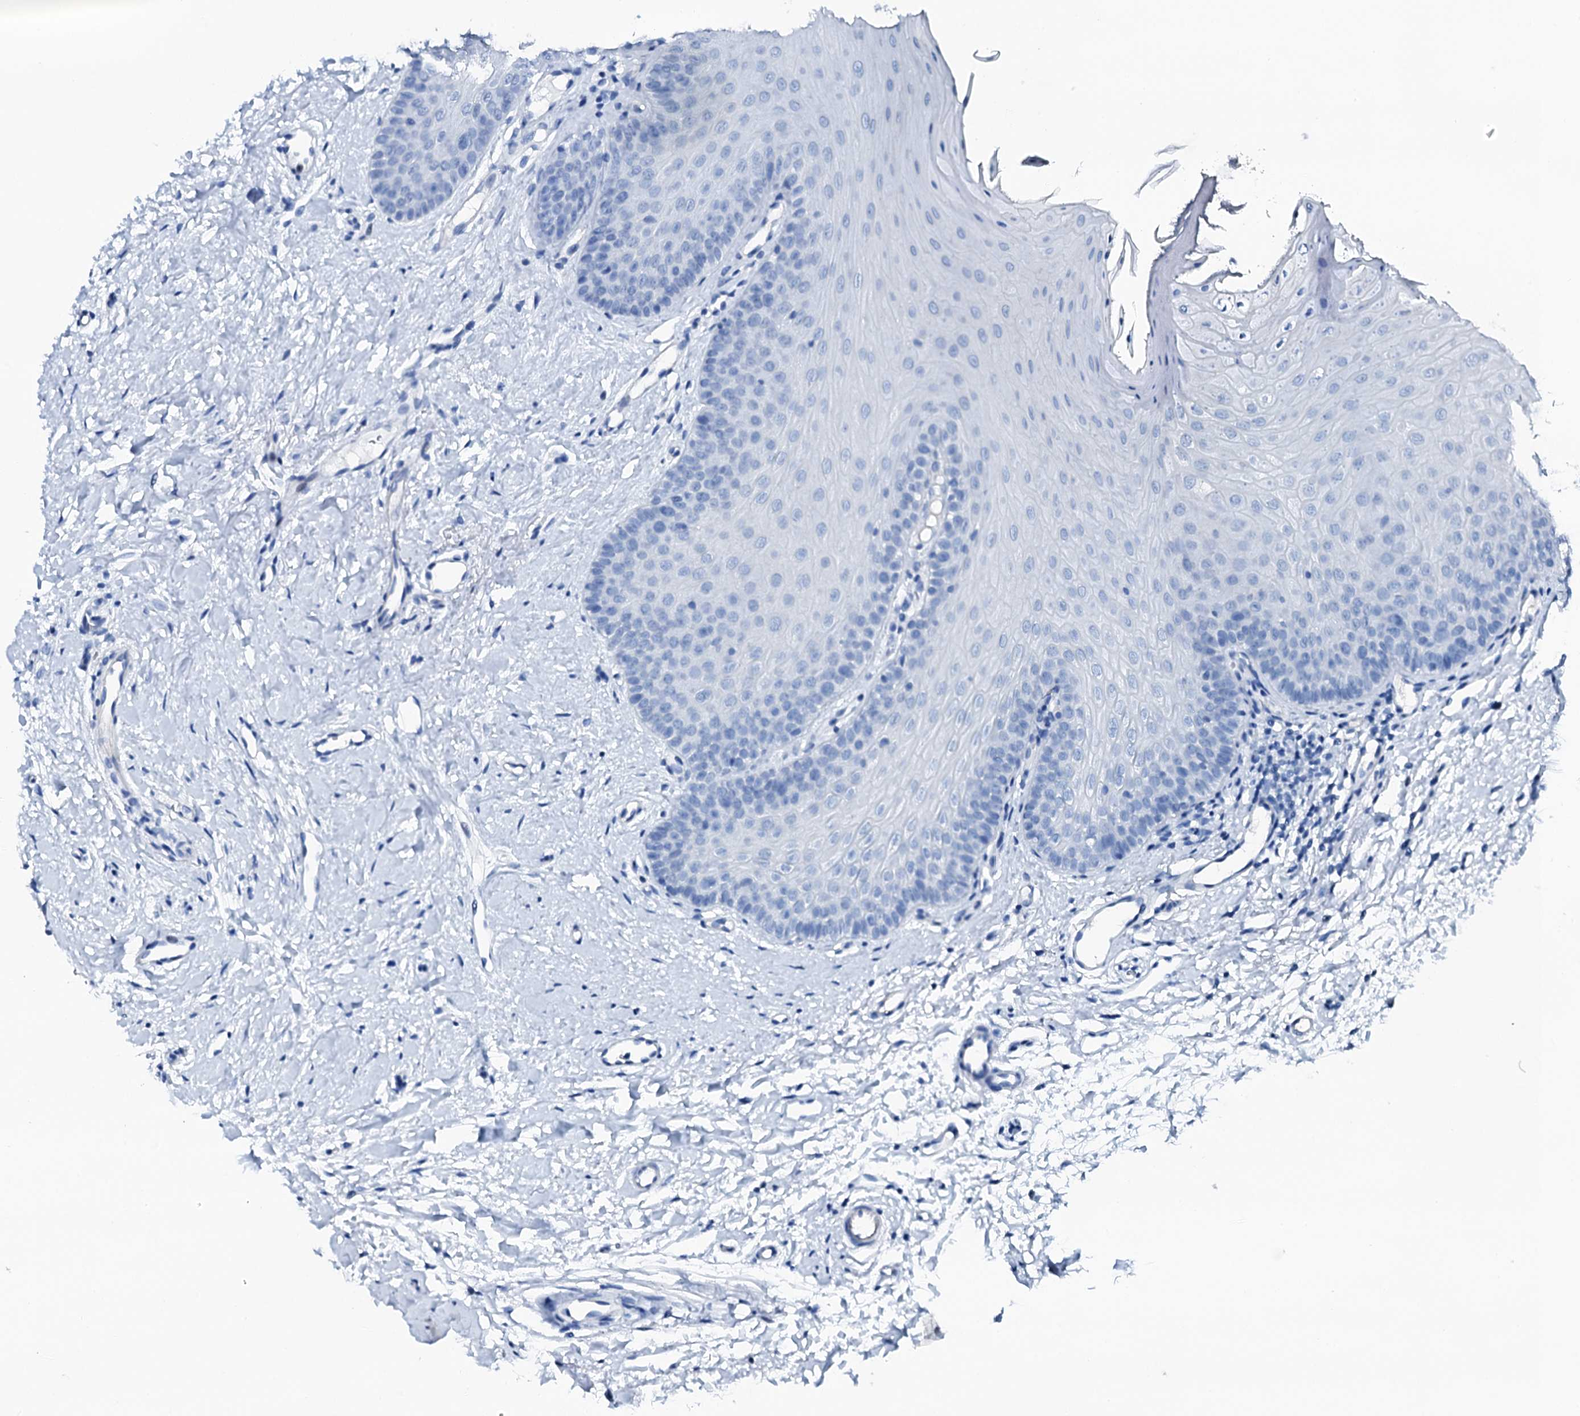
{"staining": {"intensity": "negative", "quantity": "none", "location": "none"}, "tissue": "oral mucosa", "cell_type": "Squamous epithelial cells", "image_type": "normal", "snomed": [{"axis": "morphology", "description": "Normal tissue, NOS"}, {"axis": "topography", "description": "Oral tissue"}], "caption": "Oral mucosa was stained to show a protein in brown. There is no significant expression in squamous epithelial cells. (IHC, brightfield microscopy, high magnification).", "gene": "PTH", "patient": {"sex": "female", "age": 68}}